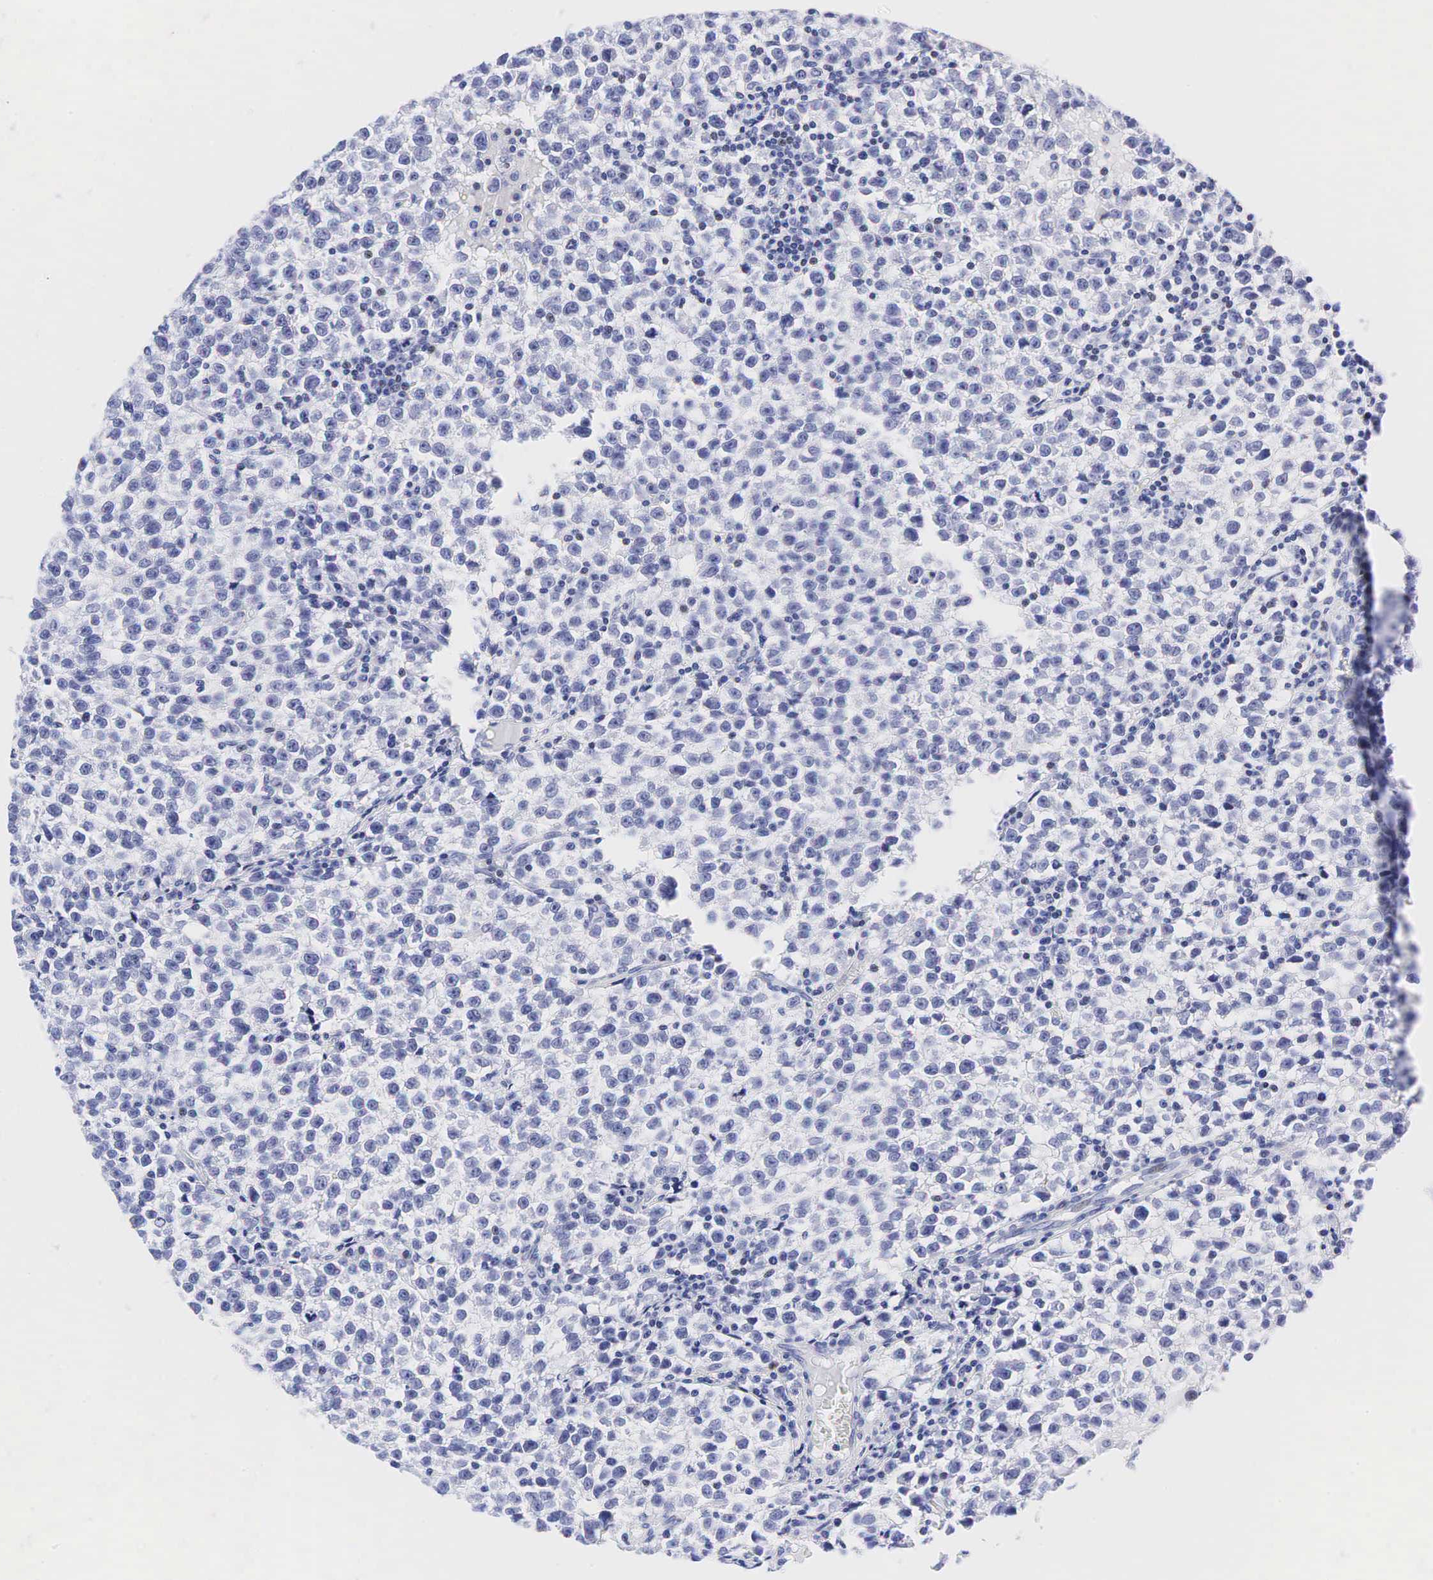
{"staining": {"intensity": "negative", "quantity": "none", "location": "none"}, "tissue": "testis cancer", "cell_type": "Tumor cells", "image_type": "cancer", "snomed": [{"axis": "morphology", "description": "Seminoma, NOS"}, {"axis": "topography", "description": "Testis"}], "caption": "Immunohistochemistry (IHC) histopathology image of human testis seminoma stained for a protein (brown), which shows no positivity in tumor cells.", "gene": "CALD1", "patient": {"sex": "male", "age": 35}}